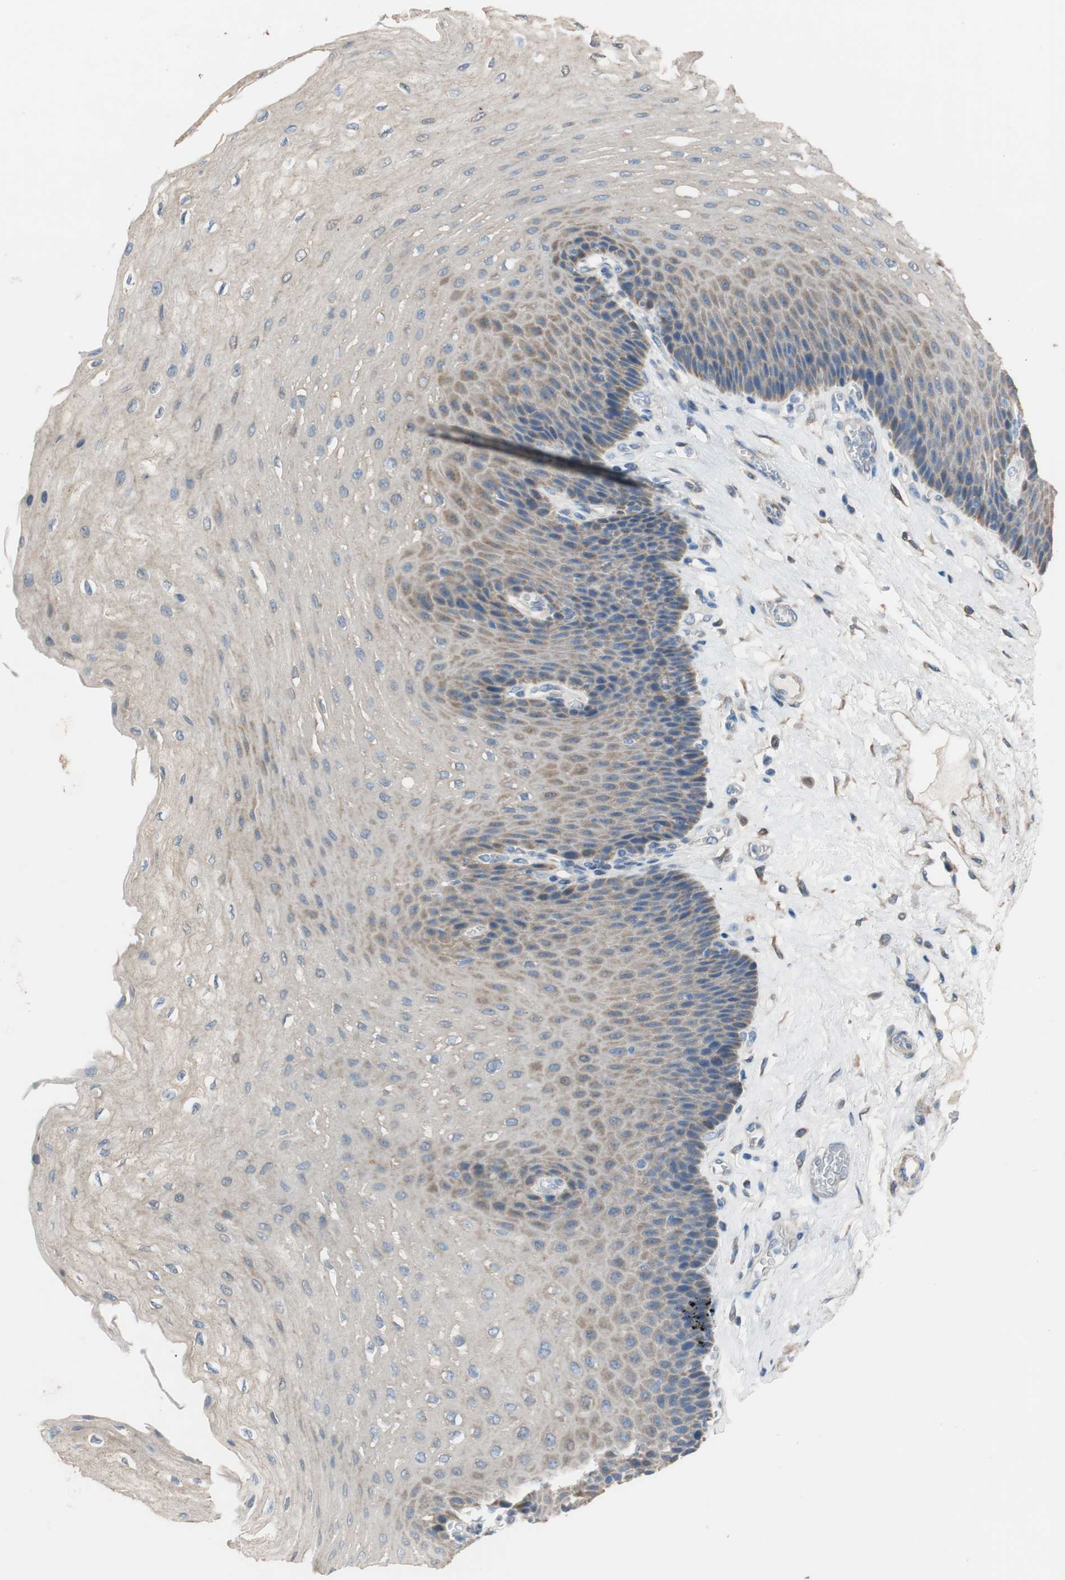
{"staining": {"intensity": "moderate", "quantity": "25%-75%", "location": "cytoplasmic/membranous"}, "tissue": "esophagus", "cell_type": "Squamous epithelial cells", "image_type": "normal", "snomed": [{"axis": "morphology", "description": "Normal tissue, NOS"}, {"axis": "topography", "description": "Esophagus"}], "caption": "Moderate cytoplasmic/membranous protein positivity is identified in about 25%-75% of squamous epithelial cells in esophagus. (brown staining indicates protein expression, while blue staining denotes nuclei).", "gene": "ALDH1A2", "patient": {"sex": "female", "age": 72}}